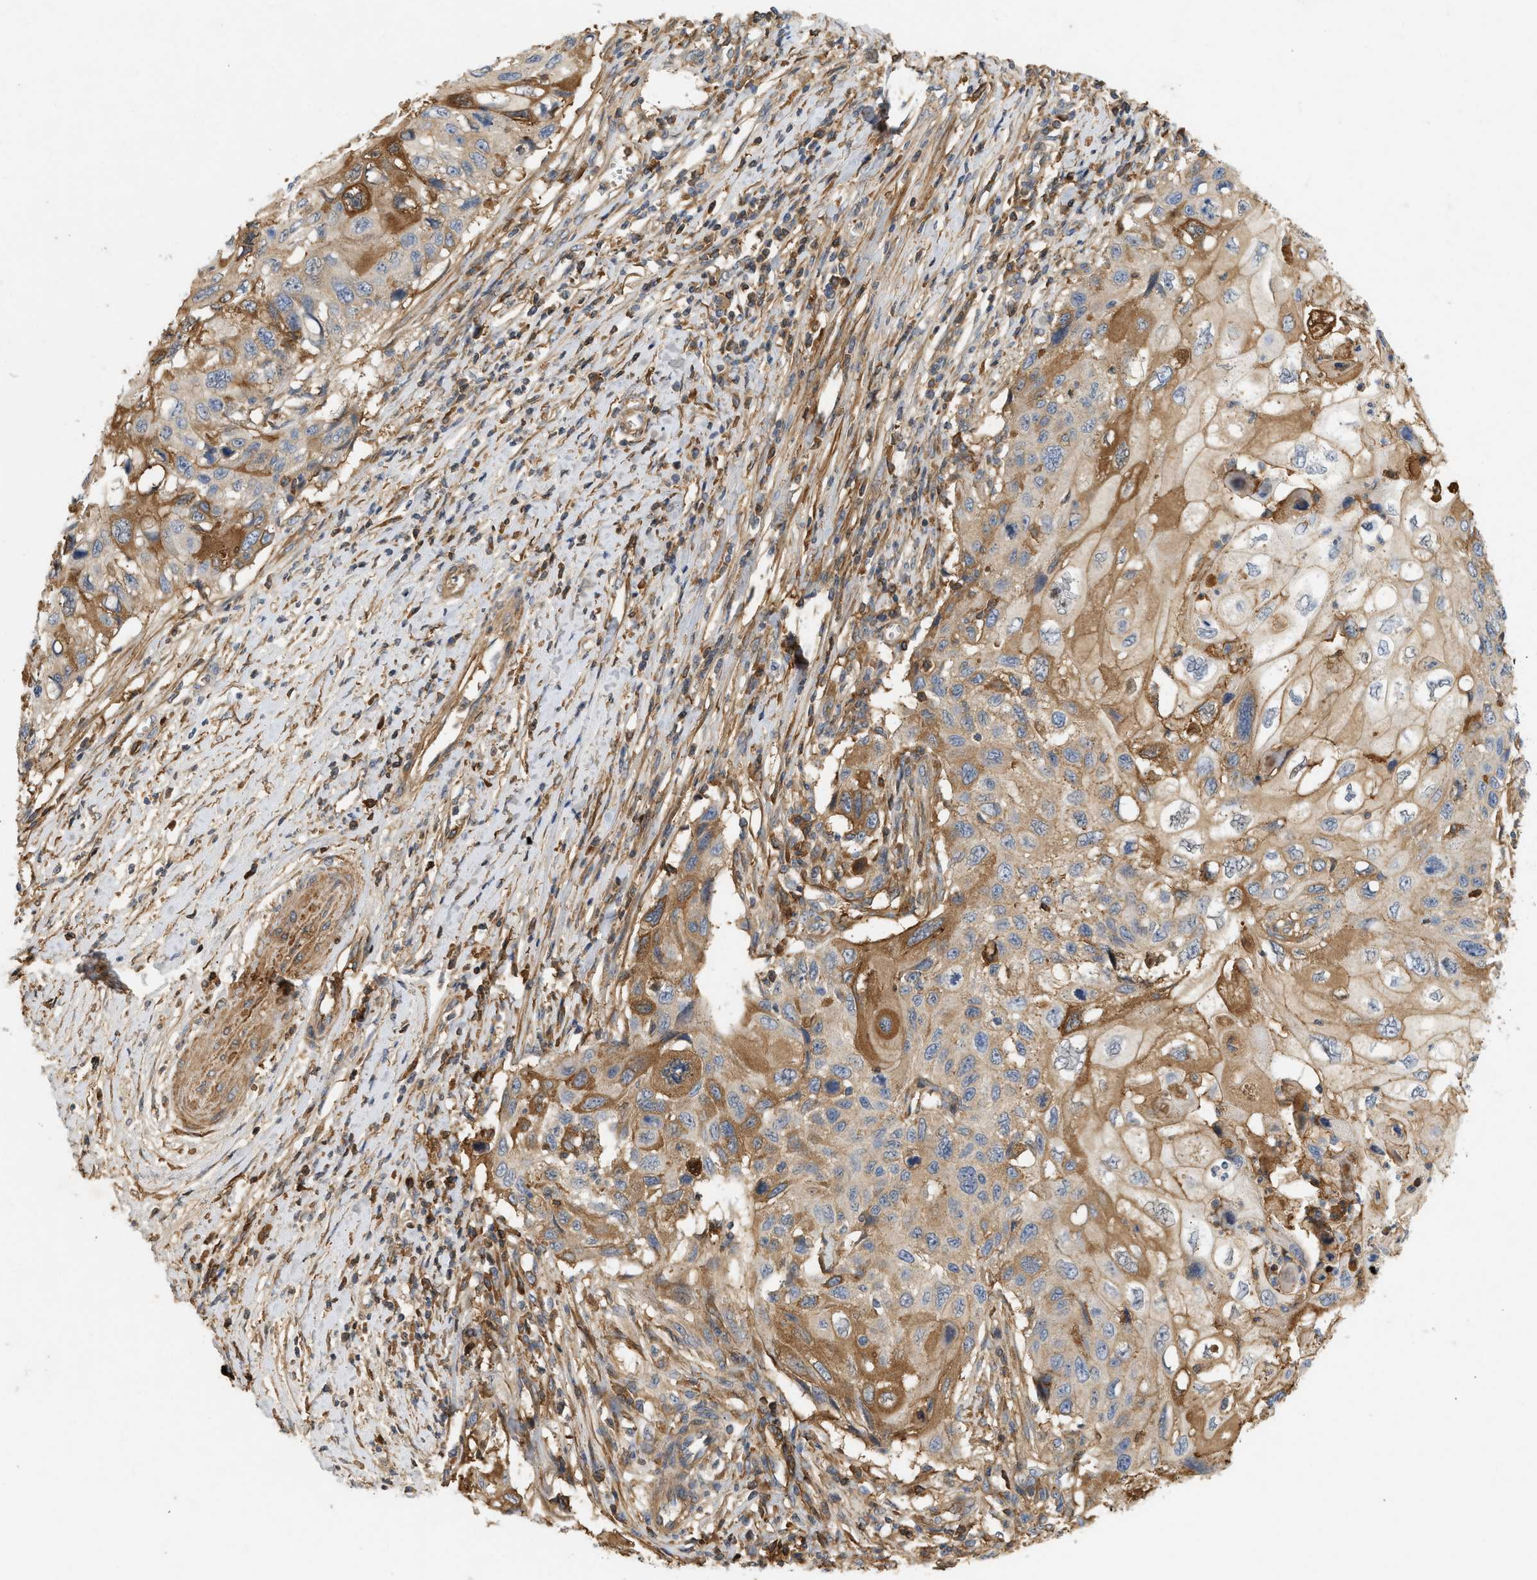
{"staining": {"intensity": "moderate", "quantity": "25%-75%", "location": "cytoplasmic/membranous"}, "tissue": "cervical cancer", "cell_type": "Tumor cells", "image_type": "cancer", "snomed": [{"axis": "morphology", "description": "Squamous cell carcinoma, NOS"}, {"axis": "topography", "description": "Cervix"}], "caption": "Squamous cell carcinoma (cervical) tissue exhibits moderate cytoplasmic/membranous positivity in approximately 25%-75% of tumor cells", "gene": "F8", "patient": {"sex": "female", "age": 70}}